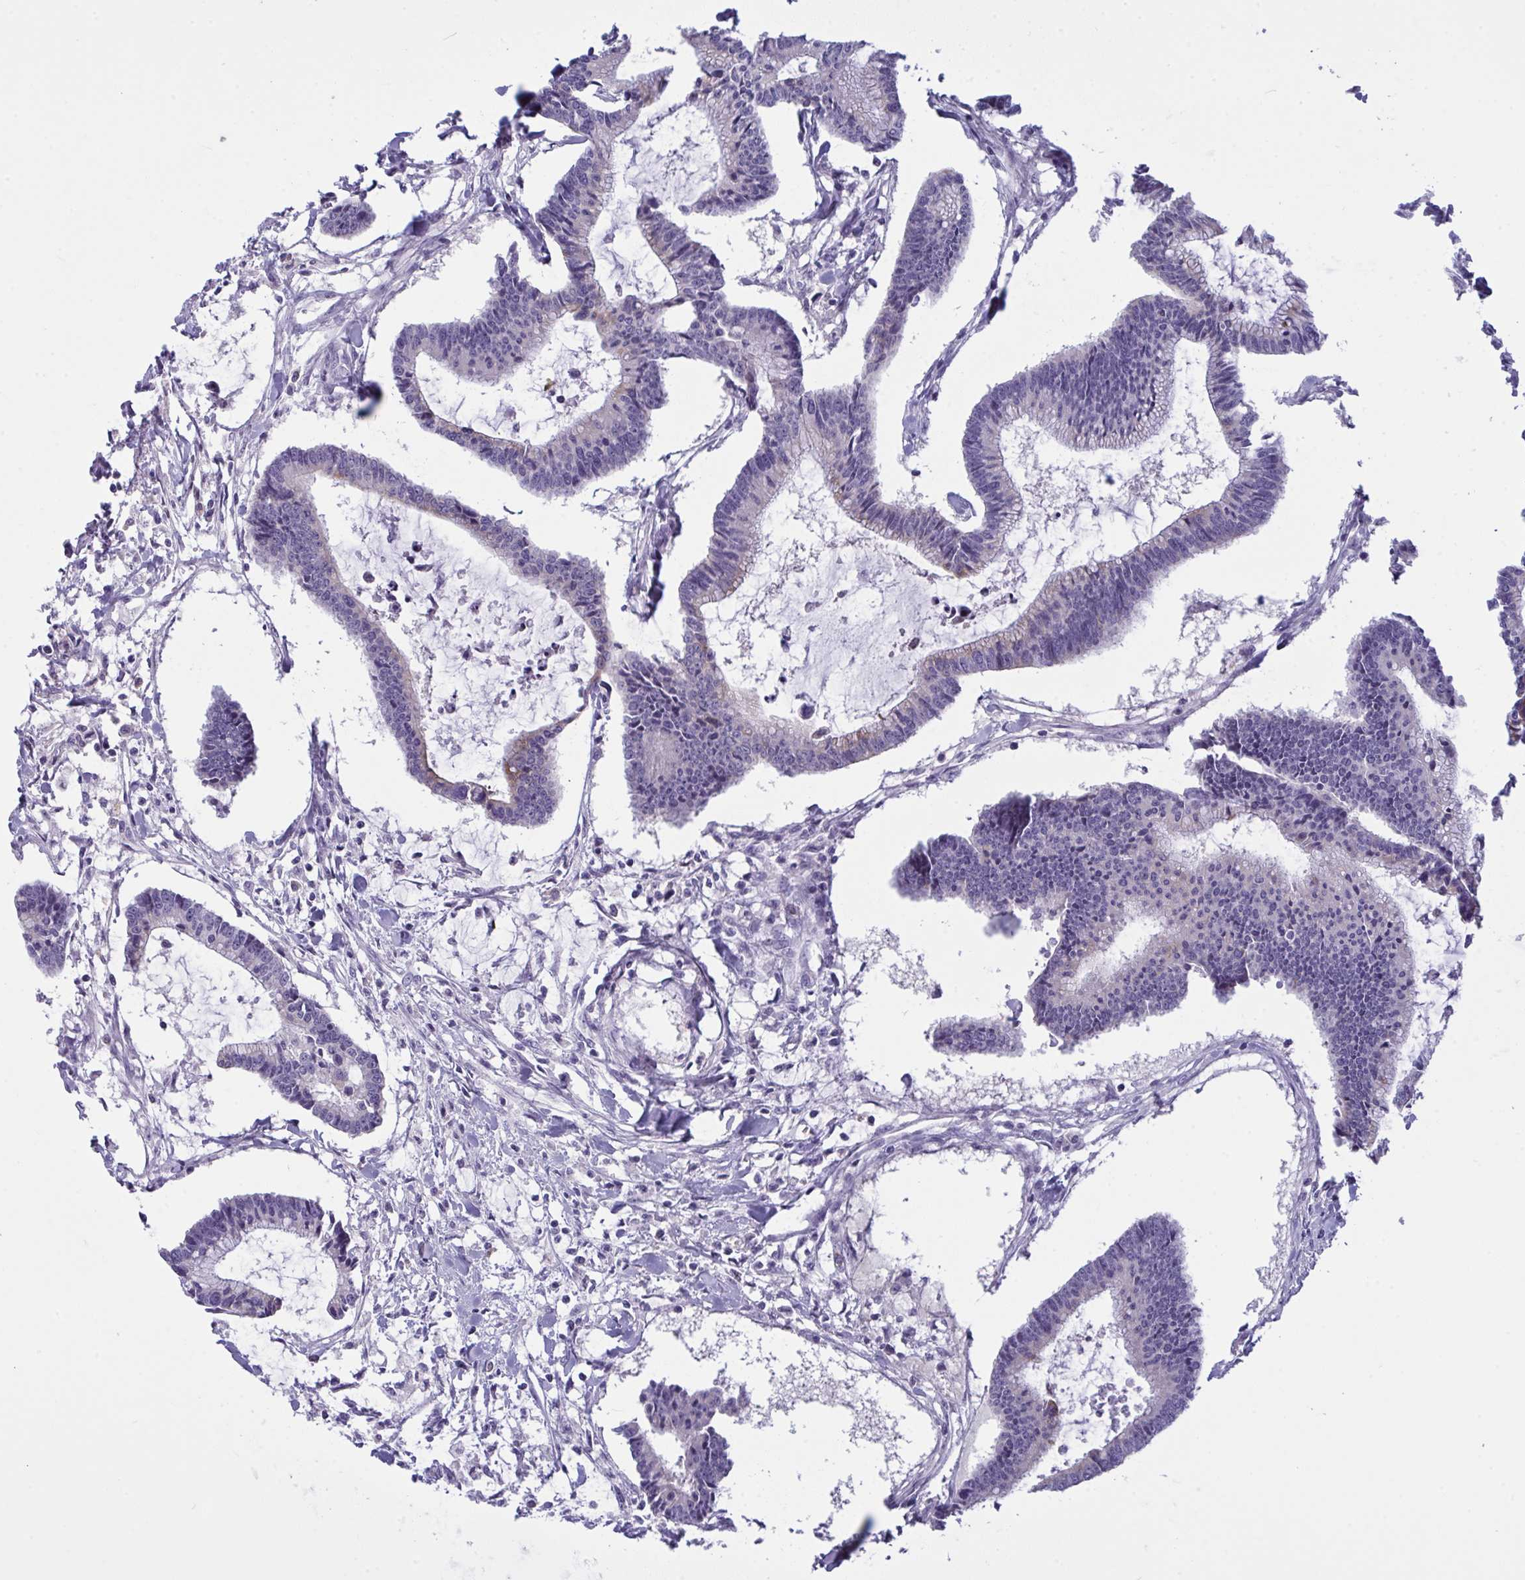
{"staining": {"intensity": "negative", "quantity": "none", "location": "none"}, "tissue": "colorectal cancer", "cell_type": "Tumor cells", "image_type": "cancer", "snomed": [{"axis": "morphology", "description": "Adenocarcinoma, NOS"}, {"axis": "topography", "description": "Colon"}], "caption": "Immunohistochemistry (IHC) micrograph of human colorectal adenocarcinoma stained for a protein (brown), which exhibits no staining in tumor cells. (DAB immunohistochemistry (IHC) with hematoxylin counter stain).", "gene": "TENT5D", "patient": {"sex": "female", "age": 78}}